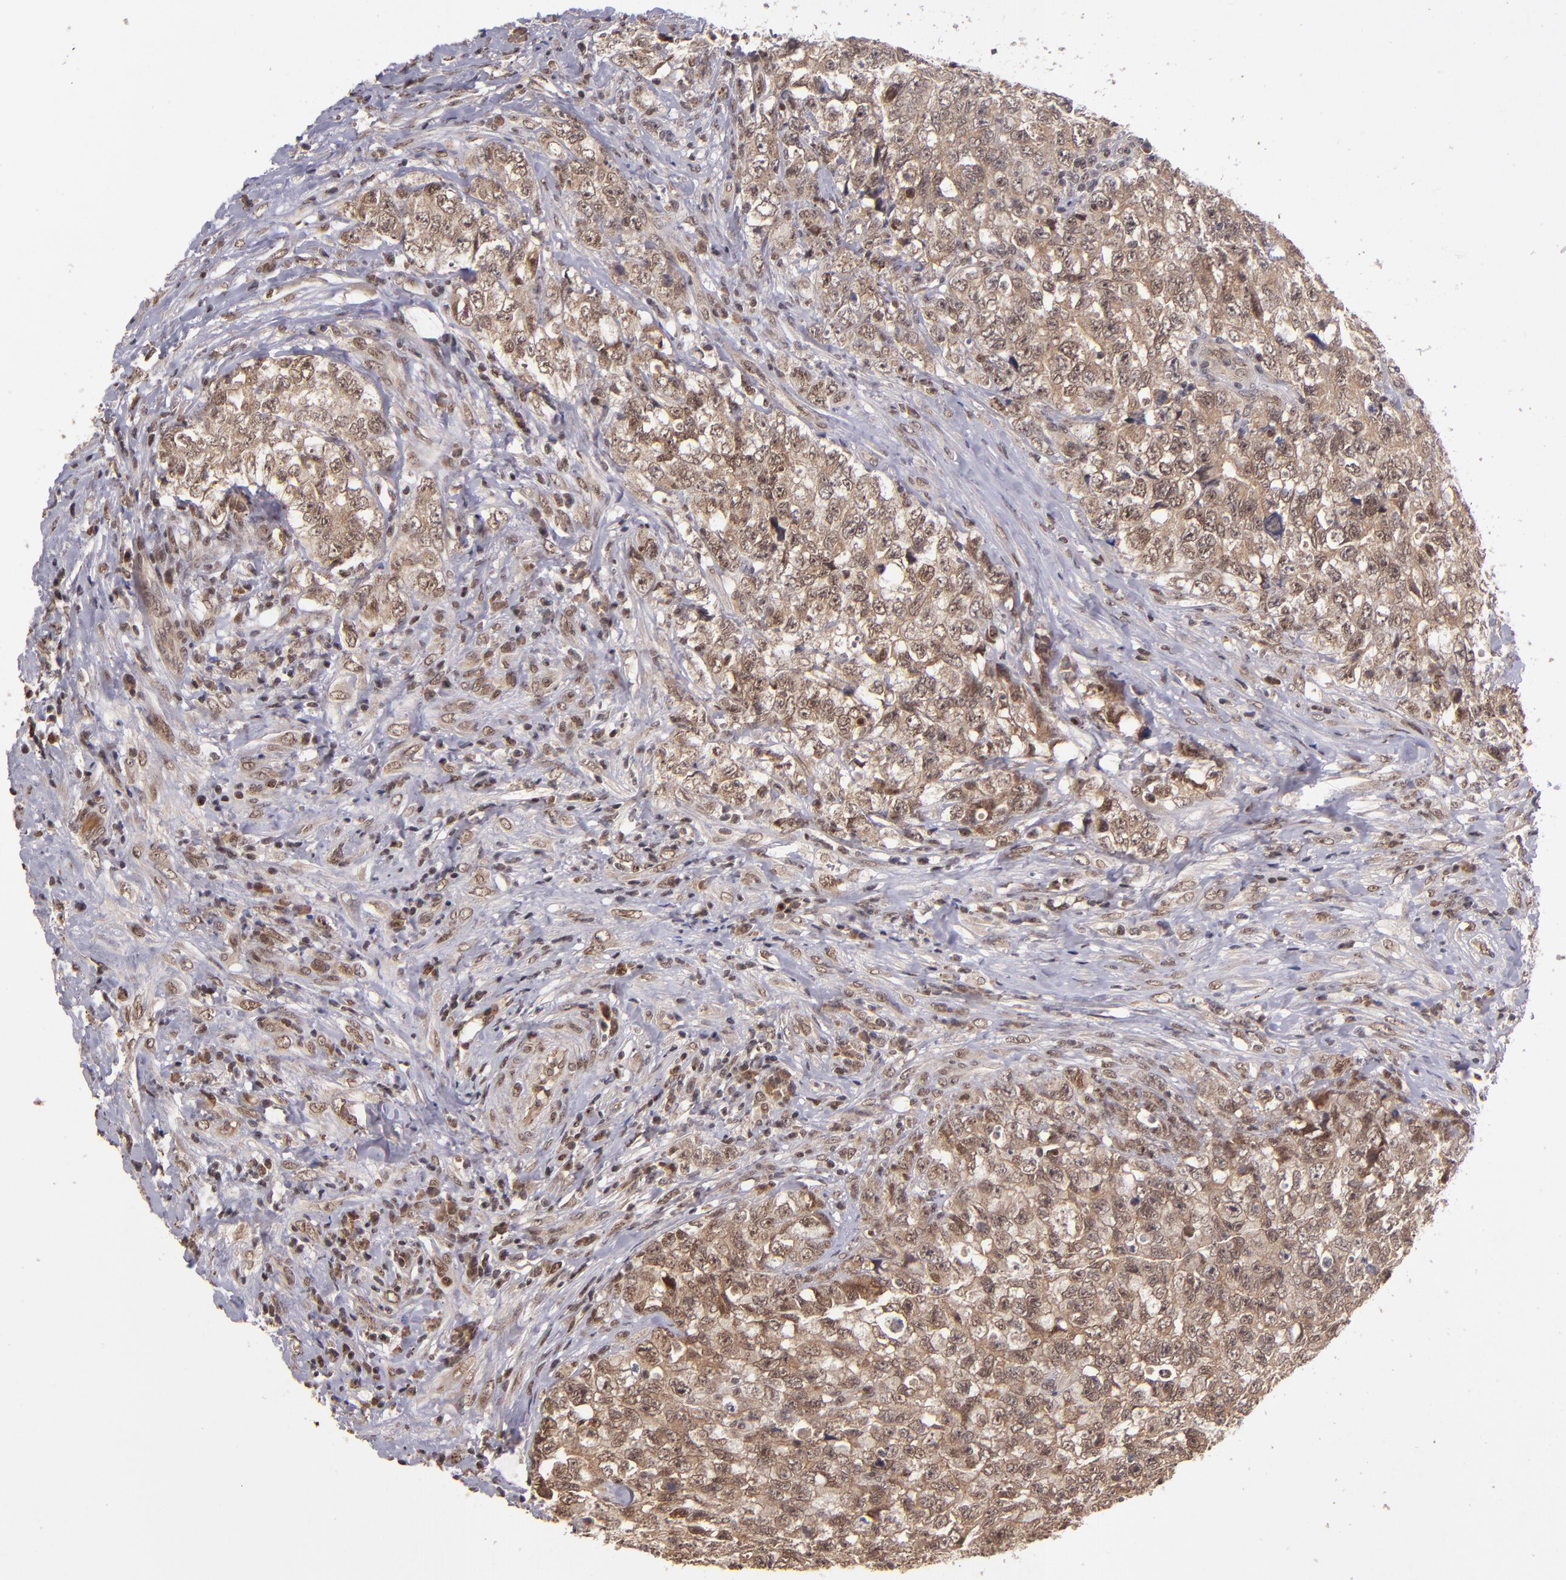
{"staining": {"intensity": "moderate", "quantity": ">75%", "location": "cytoplasmic/membranous,nuclear"}, "tissue": "testis cancer", "cell_type": "Tumor cells", "image_type": "cancer", "snomed": [{"axis": "morphology", "description": "Carcinoma, Embryonal, NOS"}, {"axis": "topography", "description": "Testis"}], "caption": "DAB immunohistochemical staining of human testis cancer (embryonal carcinoma) demonstrates moderate cytoplasmic/membranous and nuclear protein staining in approximately >75% of tumor cells.", "gene": "ABHD12B", "patient": {"sex": "male", "age": 31}}